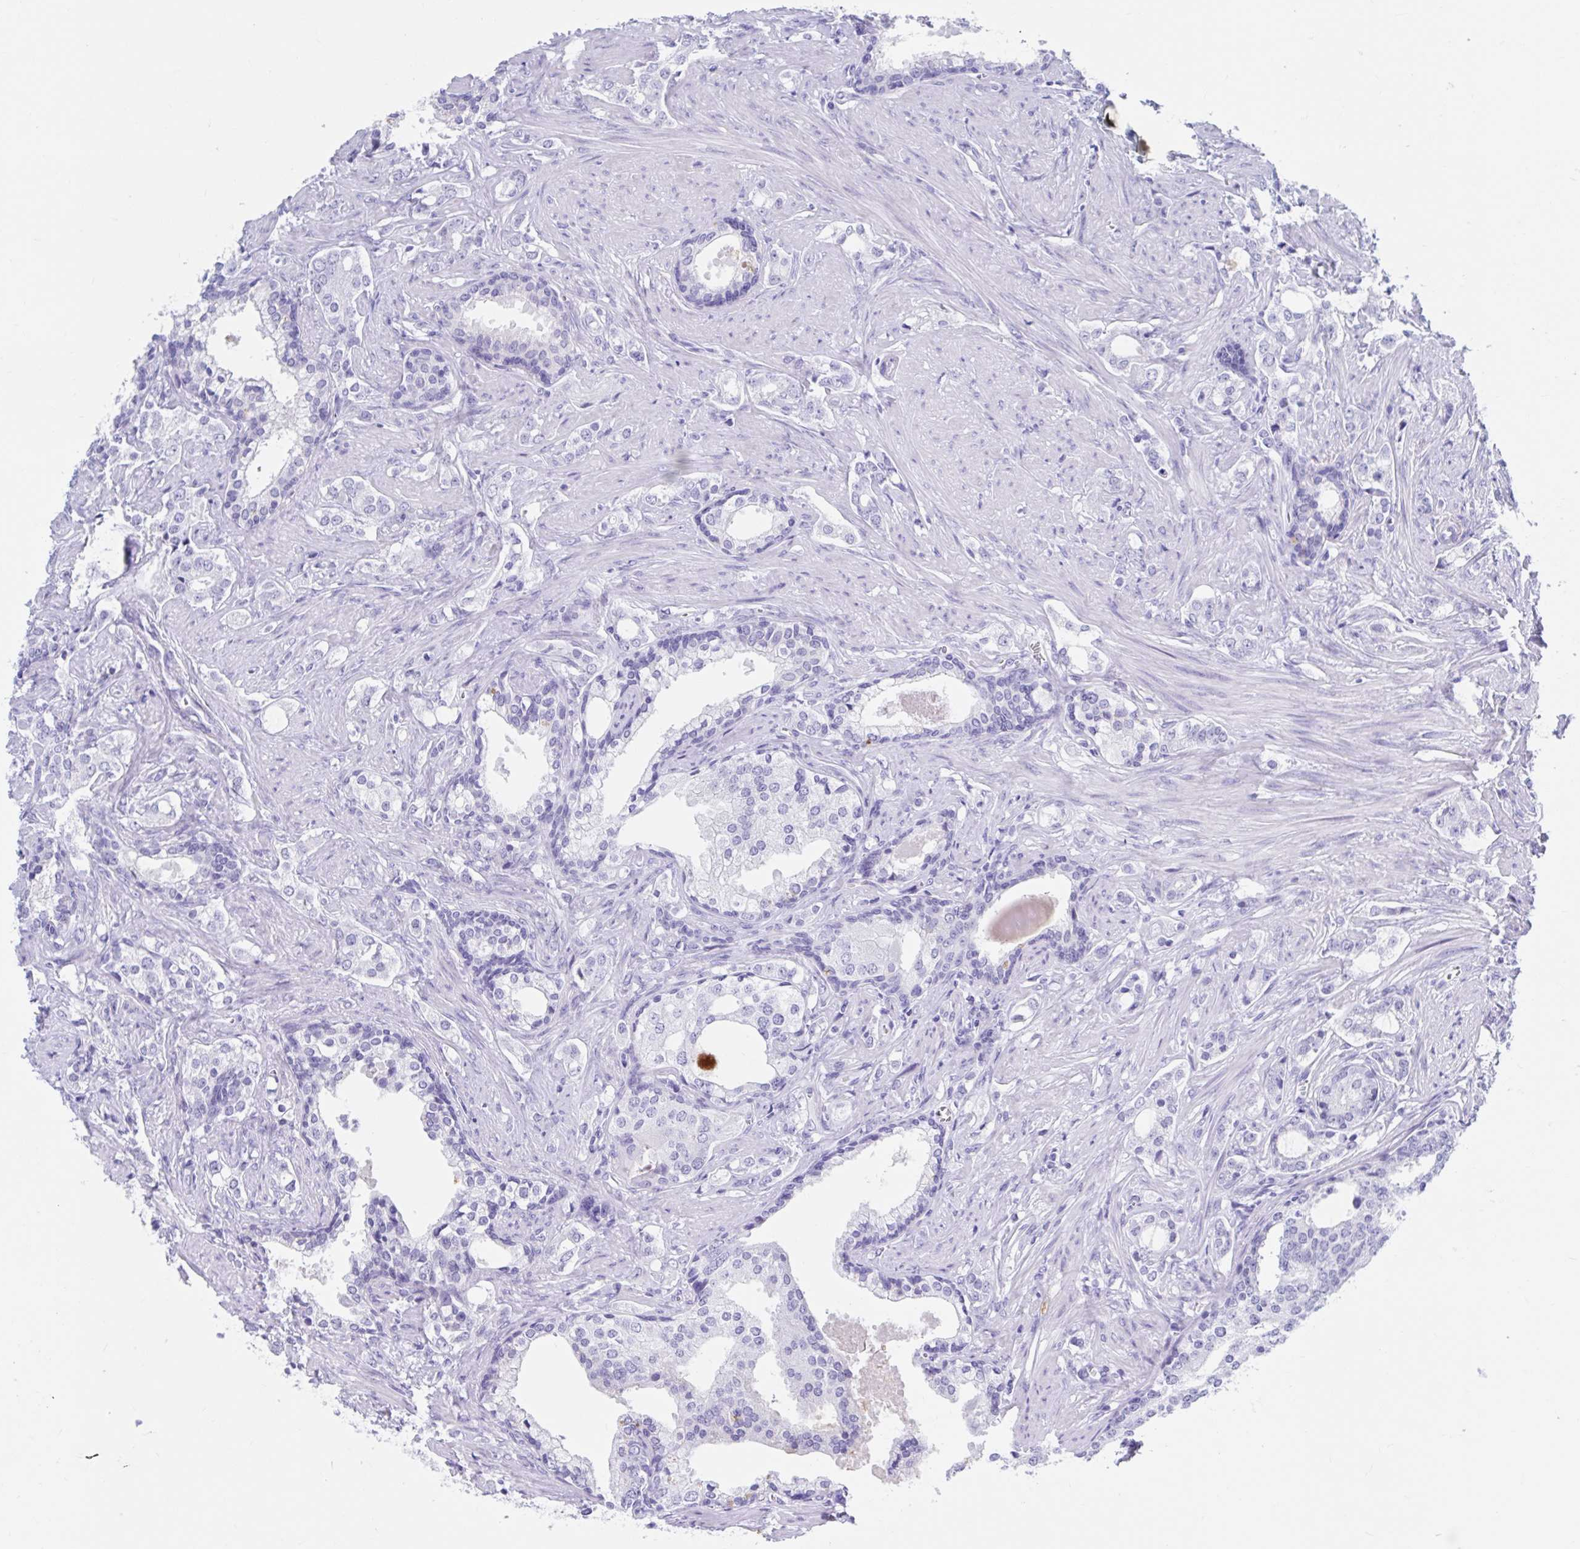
{"staining": {"intensity": "negative", "quantity": "none", "location": "none"}, "tissue": "prostate cancer", "cell_type": "Tumor cells", "image_type": "cancer", "snomed": [{"axis": "morphology", "description": "Adenocarcinoma, Medium grade"}, {"axis": "topography", "description": "Prostate"}], "caption": "The image displays no staining of tumor cells in adenocarcinoma (medium-grade) (prostate).", "gene": "DPEP3", "patient": {"sex": "male", "age": 57}}